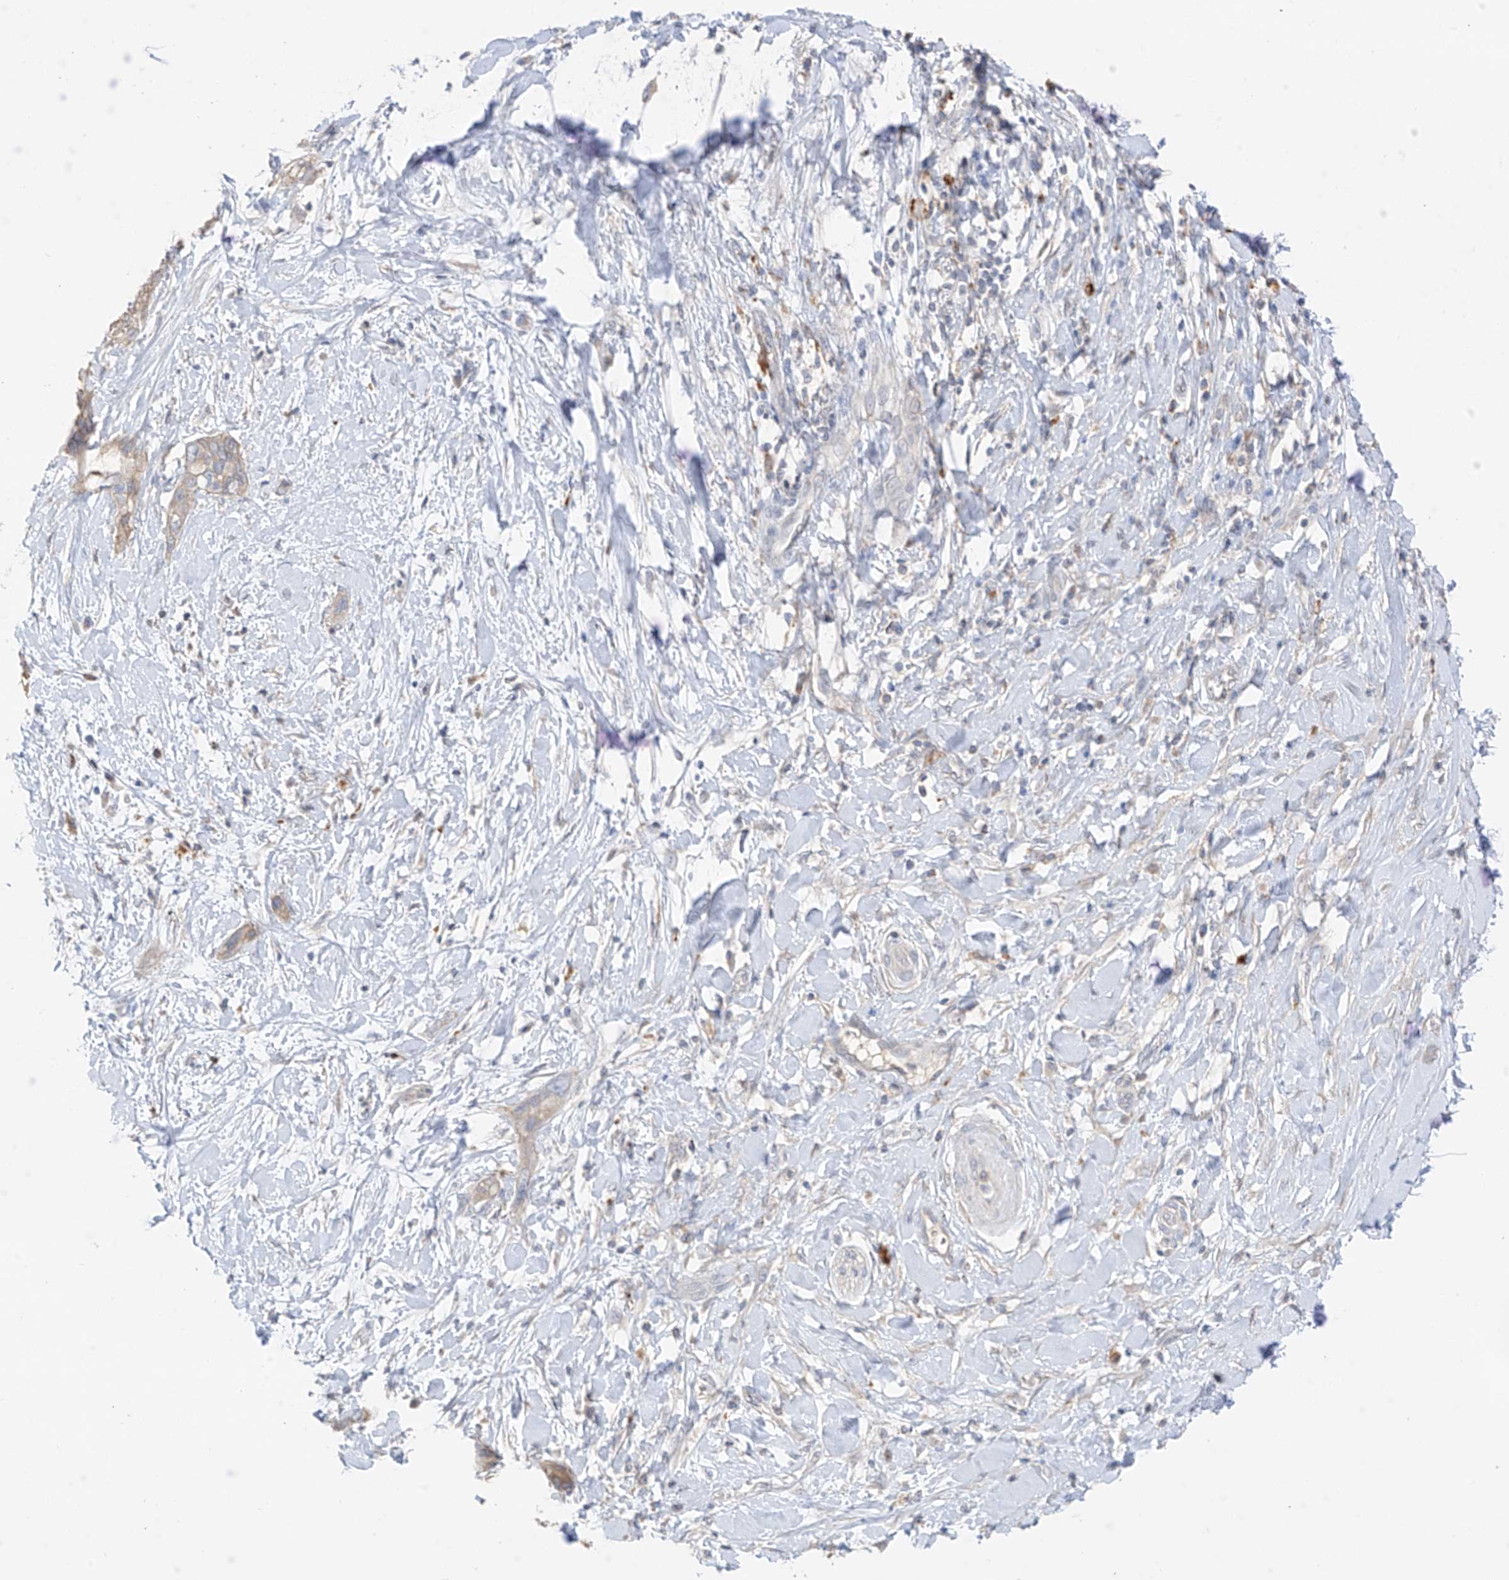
{"staining": {"intensity": "negative", "quantity": "none", "location": "none"}, "tissue": "pancreatic cancer", "cell_type": "Tumor cells", "image_type": "cancer", "snomed": [{"axis": "morphology", "description": "Normal tissue, NOS"}, {"axis": "morphology", "description": "Adenocarcinoma, NOS"}, {"axis": "topography", "description": "Pancreas"}, {"axis": "topography", "description": "Peripheral nerve tissue"}], "caption": "Immunohistochemistry image of neoplastic tissue: pancreatic cancer stained with DAB shows no significant protein staining in tumor cells.", "gene": "CAPN13", "patient": {"sex": "male", "age": 59}}